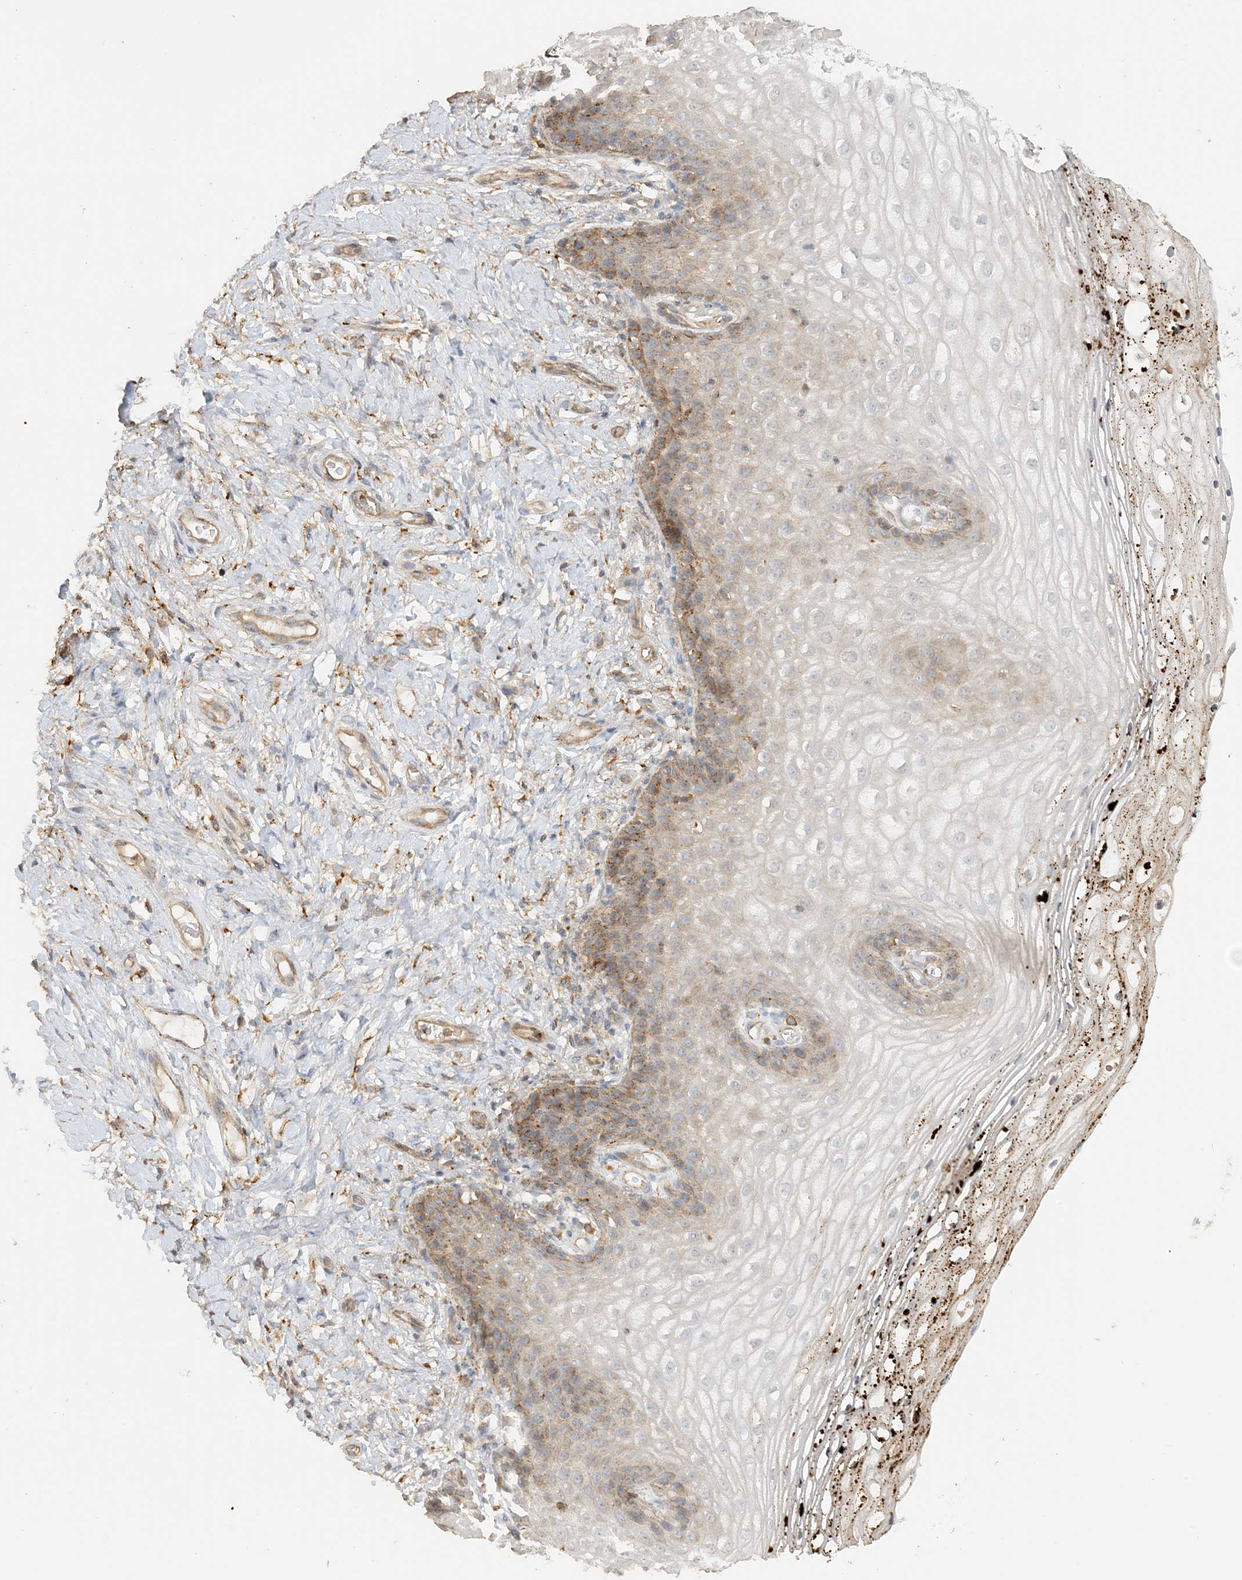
{"staining": {"intensity": "moderate", "quantity": "25%-75%", "location": "cytoplasmic/membranous"}, "tissue": "vagina", "cell_type": "Squamous epithelial cells", "image_type": "normal", "snomed": [{"axis": "morphology", "description": "Normal tissue, NOS"}, {"axis": "topography", "description": "Vagina"}], "caption": "Protein expression analysis of benign vagina displays moderate cytoplasmic/membranous positivity in about 25%-75% of squamous epithelial cells. Using DAB (brown) and hematoxylin (blue) stains, captured at high magnification using brightfield microscopy.", "gene": "SPPL2A", "patient": {"sex": "female", "age": 60}}